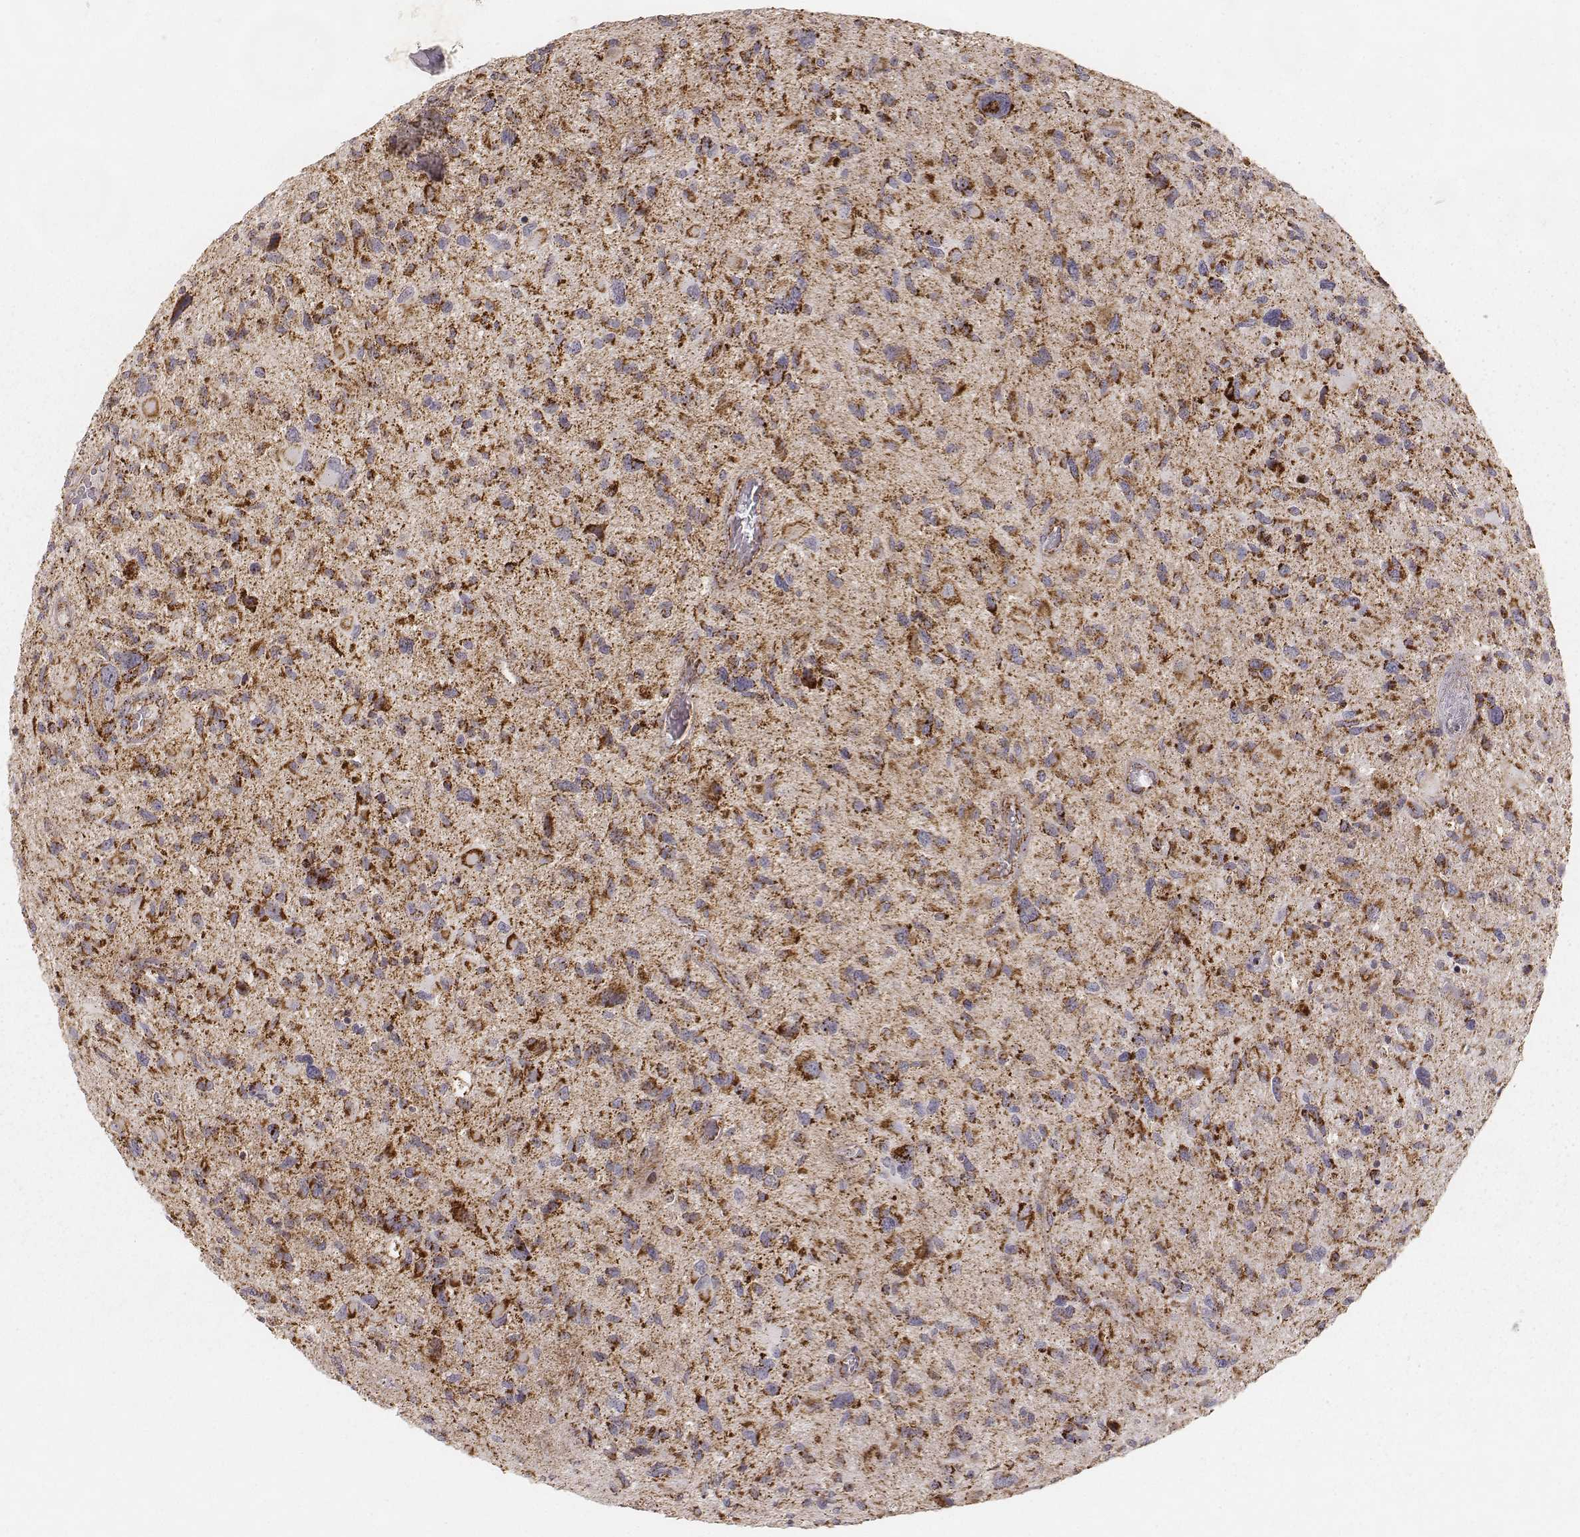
{"staining": {"intensity": "strong", "quantity": ">75%", "location": "cytoplasmic/membranous"}, "tissue": "glioma", "cell_type": "Tumor cells", "image_type": "cancer", "snomed": [{"axis": "morphology", "description": "Glioma, malignant, NOS"}, {"axis": "morphology", "description": "Glioma, malignant, High grade"}, {"axis": "topography", "description": "Brain"}], "caption": "Glioma stained with a brown dye reveals strong cytoplasmic/membranous positive staining in approximately >75% of tumor cells.", "gene": "CS", "patient": {"sex": "female", "age": 71}}